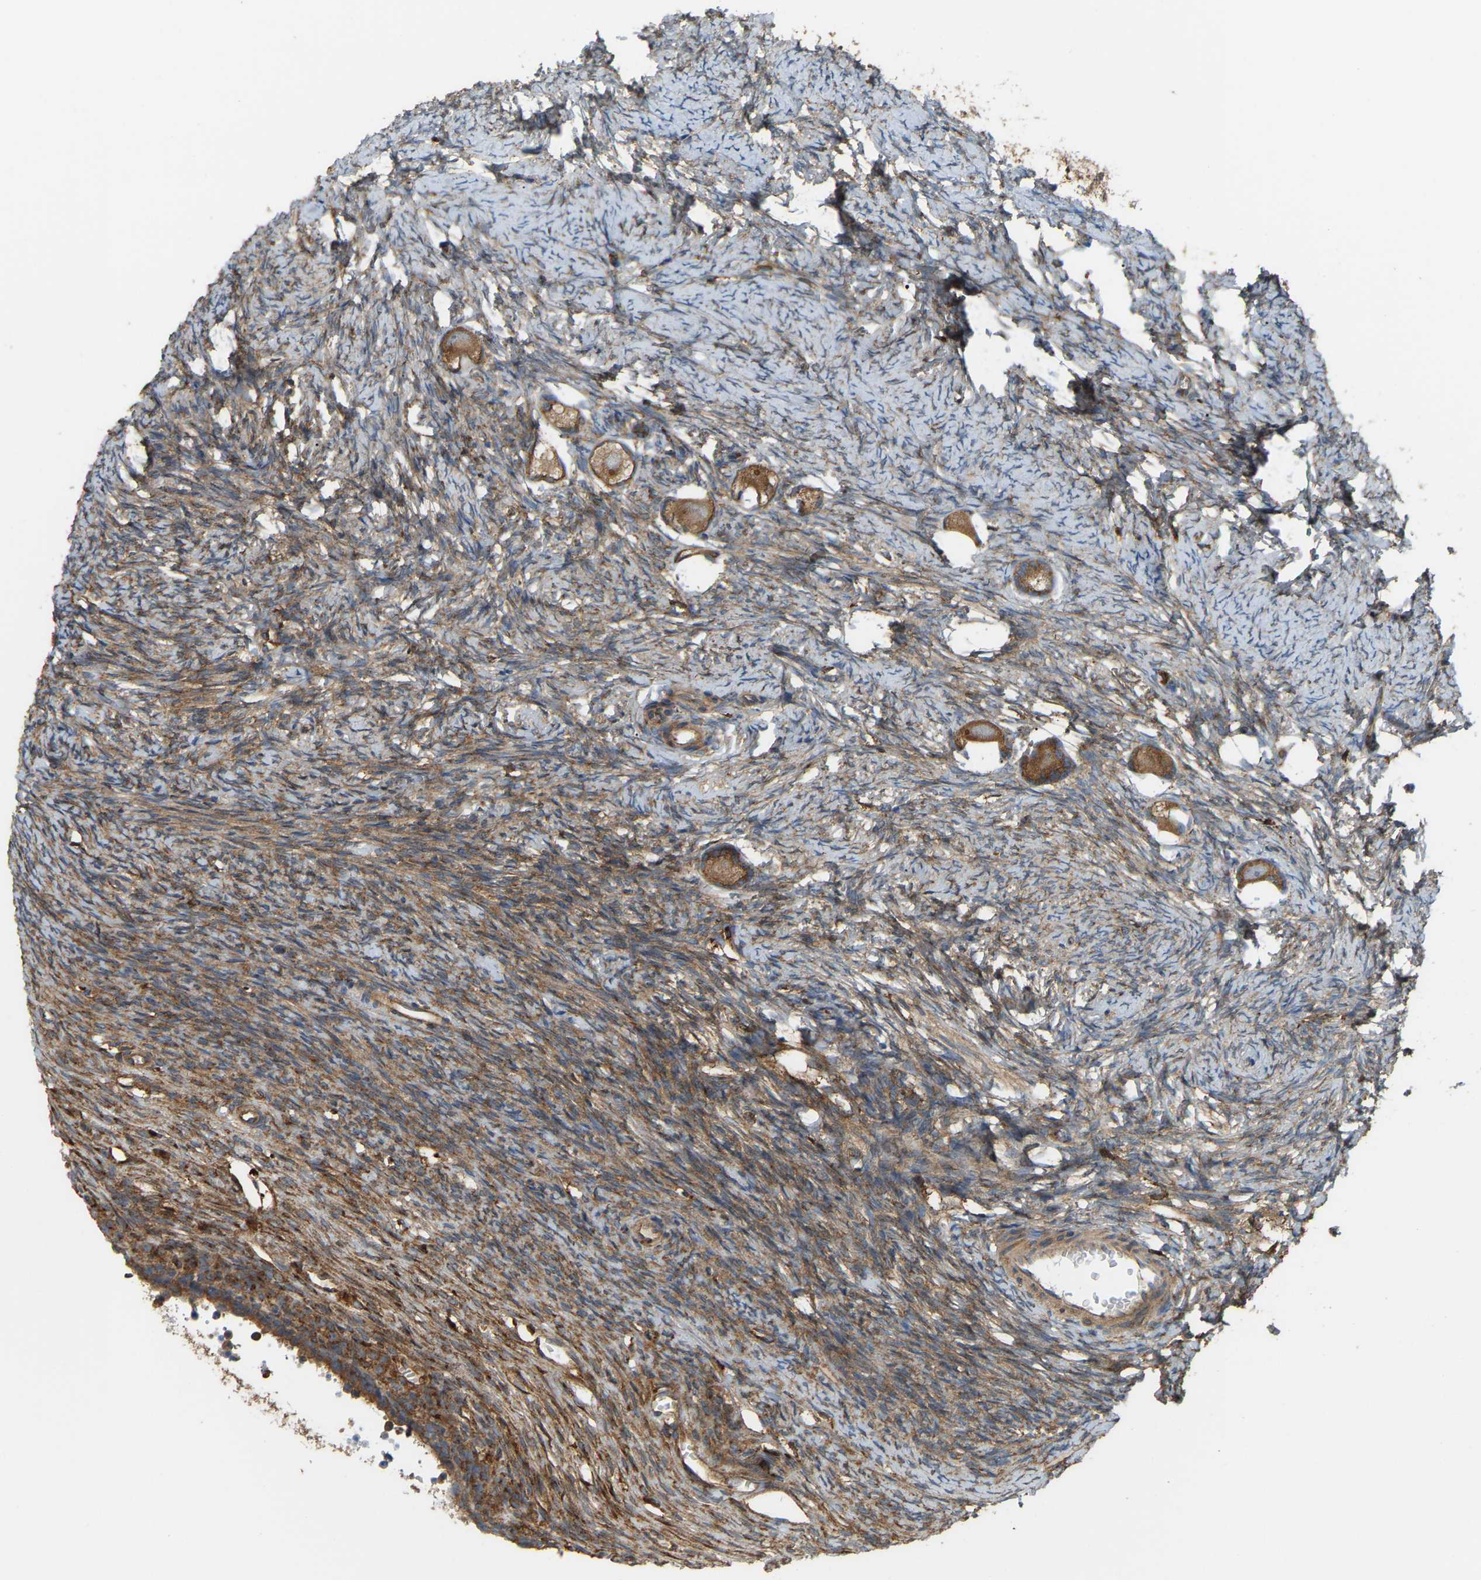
{"staining": {"intensity": "moderate", "quantity": ">75%", "location": "cytoplasmic/membranous"}, "tissue": "ovary", "cell_type": "Follicle cells", "image_type": "normal", "snomed": [{"axis": "morphology", "description": "Normal tissue, NOS"}, {"axis": "topography", "description": "Ovary"}], "caption": "Immunohistochemical staining of benign ovary demonstrates >75% levels of moderate cytoplasmic/membranous protein positivity in approximately >75% of follicle cells.", "gene": "PICALM", "patient": {"sex": "female", "age": 27}}